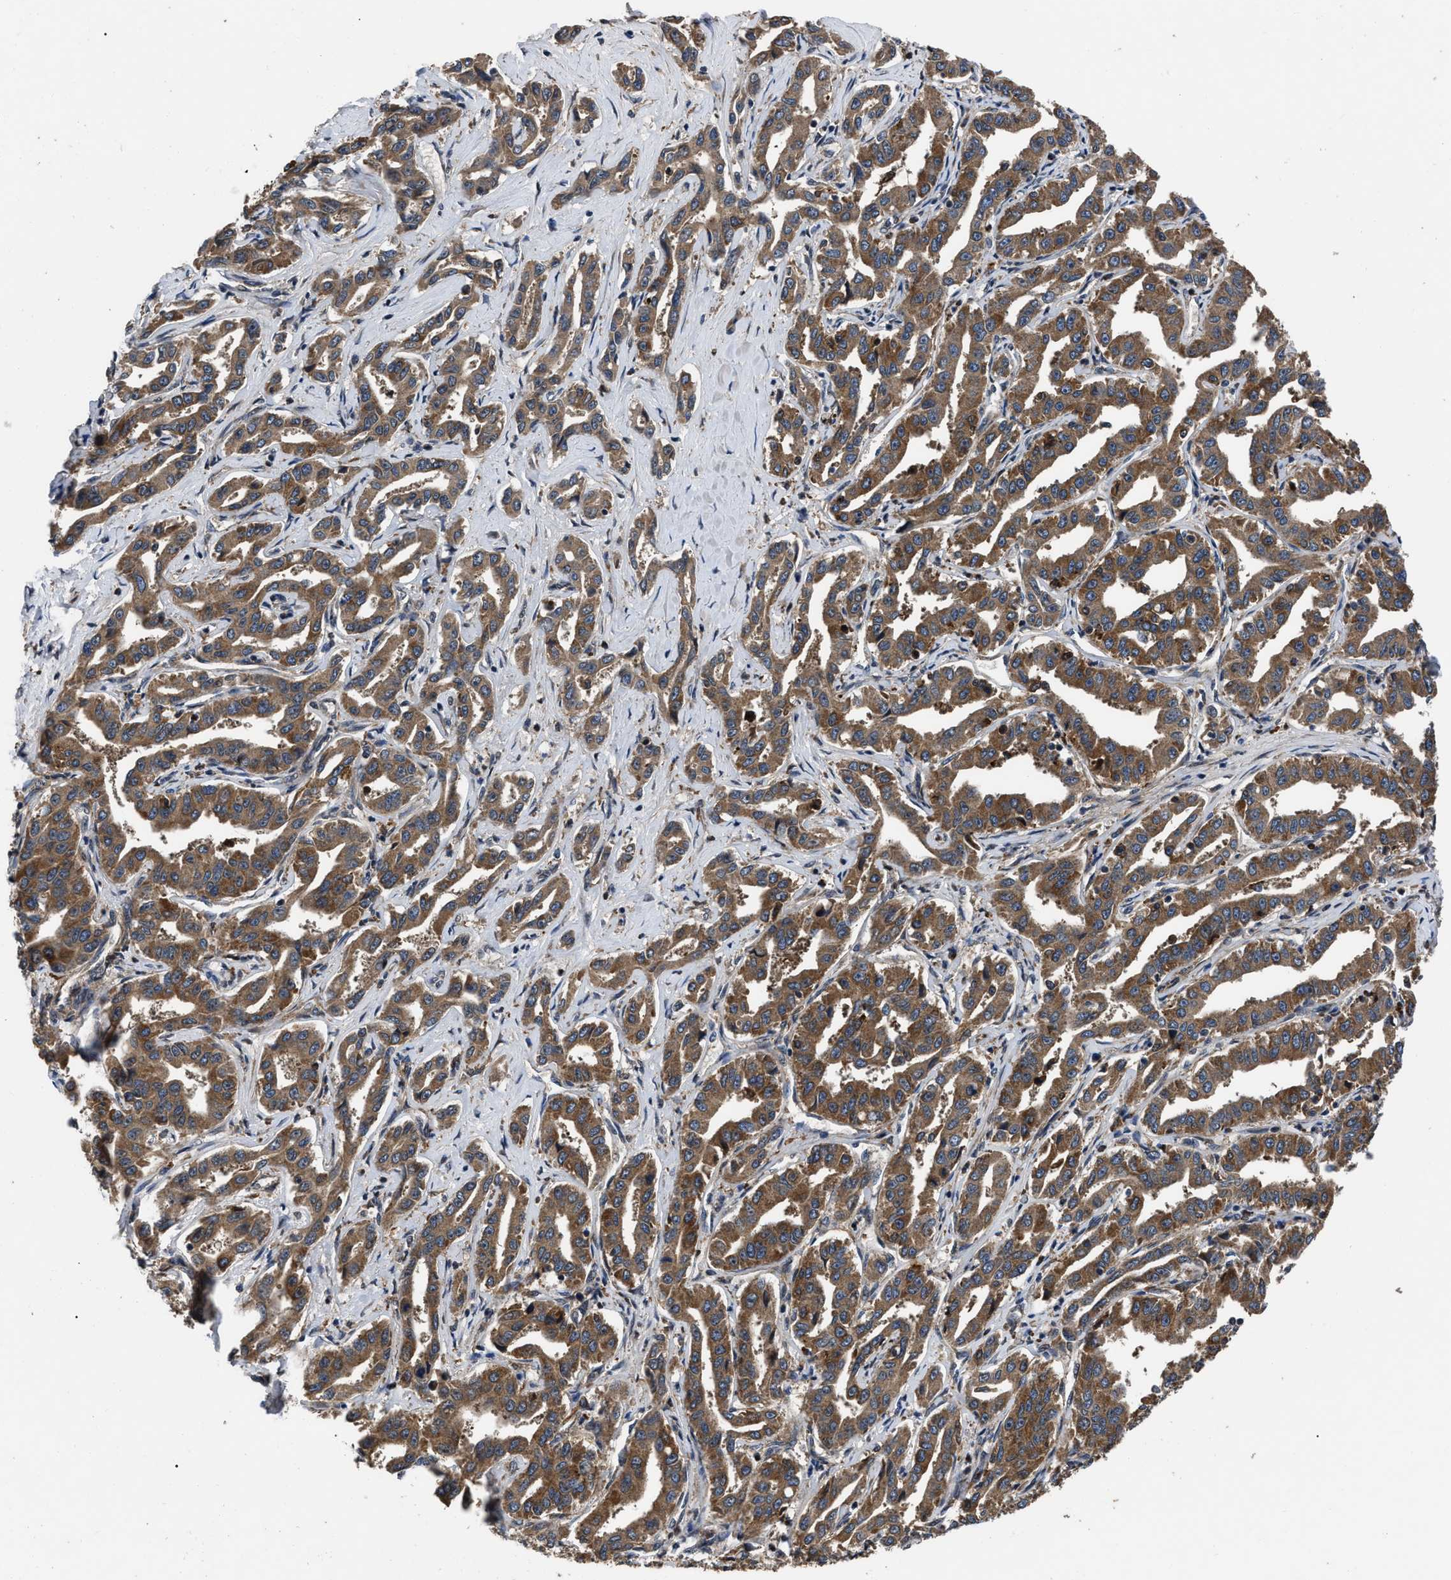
{"staining": {"intensity": "moderate", "quantity": ">75%", "location": "cytoplasmic/membranous"}, "tissue": "liver cancer", "cell_type": "Tumor cells", "image_type": "cancer", "snomed": [{"axis": "morphology", "description": "Cholangiocarcinoma"}, {"axis": "topography", "description": "Liver"}], "caption": "An IHC micrograph of neoplastic tissue is shown. Protein staining in brown highlights moderate cytoplasmic/membranous positivity in liver cancer (cholangiocarcinoma) within tumor cells.", "gene": "PPWD1", "patient": {"sex": "male", "age": 59}}